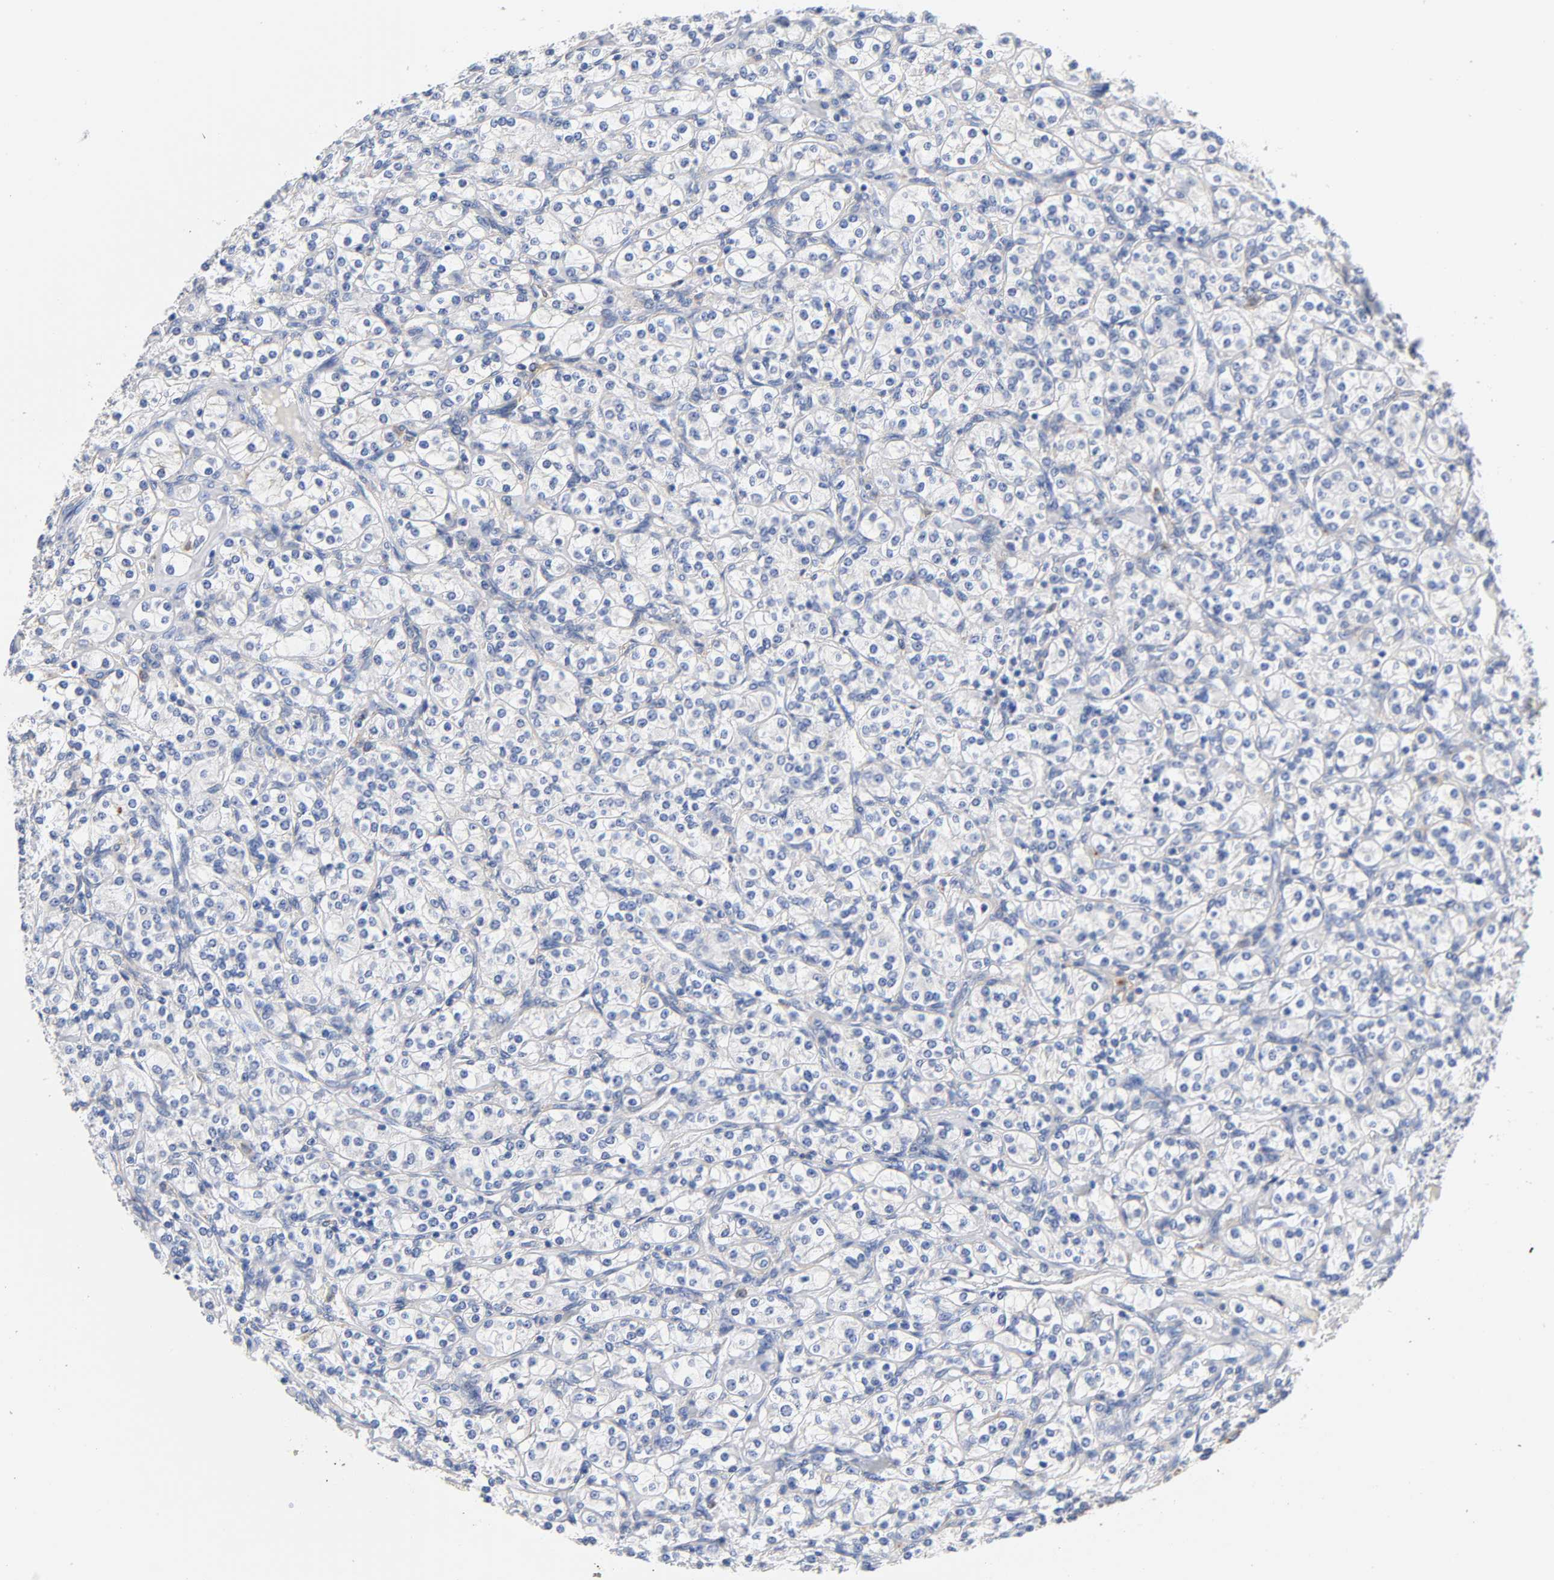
{"staining": {"intensity": "negative", "quantity": "none", "location": "none"}, "tissue": "renal cancer", "cell_type": "Tumor cells", "image_type": "cancer", "snomed": [{"axis": "morphology", "description": "Adenocarcinoma, NOS"}, {"axis": "topography", "description": "Kidney"}], "caption": "DAB (3,3'-diaminobenzidine) immunohistochemical staining of adenocarcinoma (renal) reveals no significant staining in tumor cells.", "gene": "LRP1", "patient": {"sex": "male", "age": 77}}